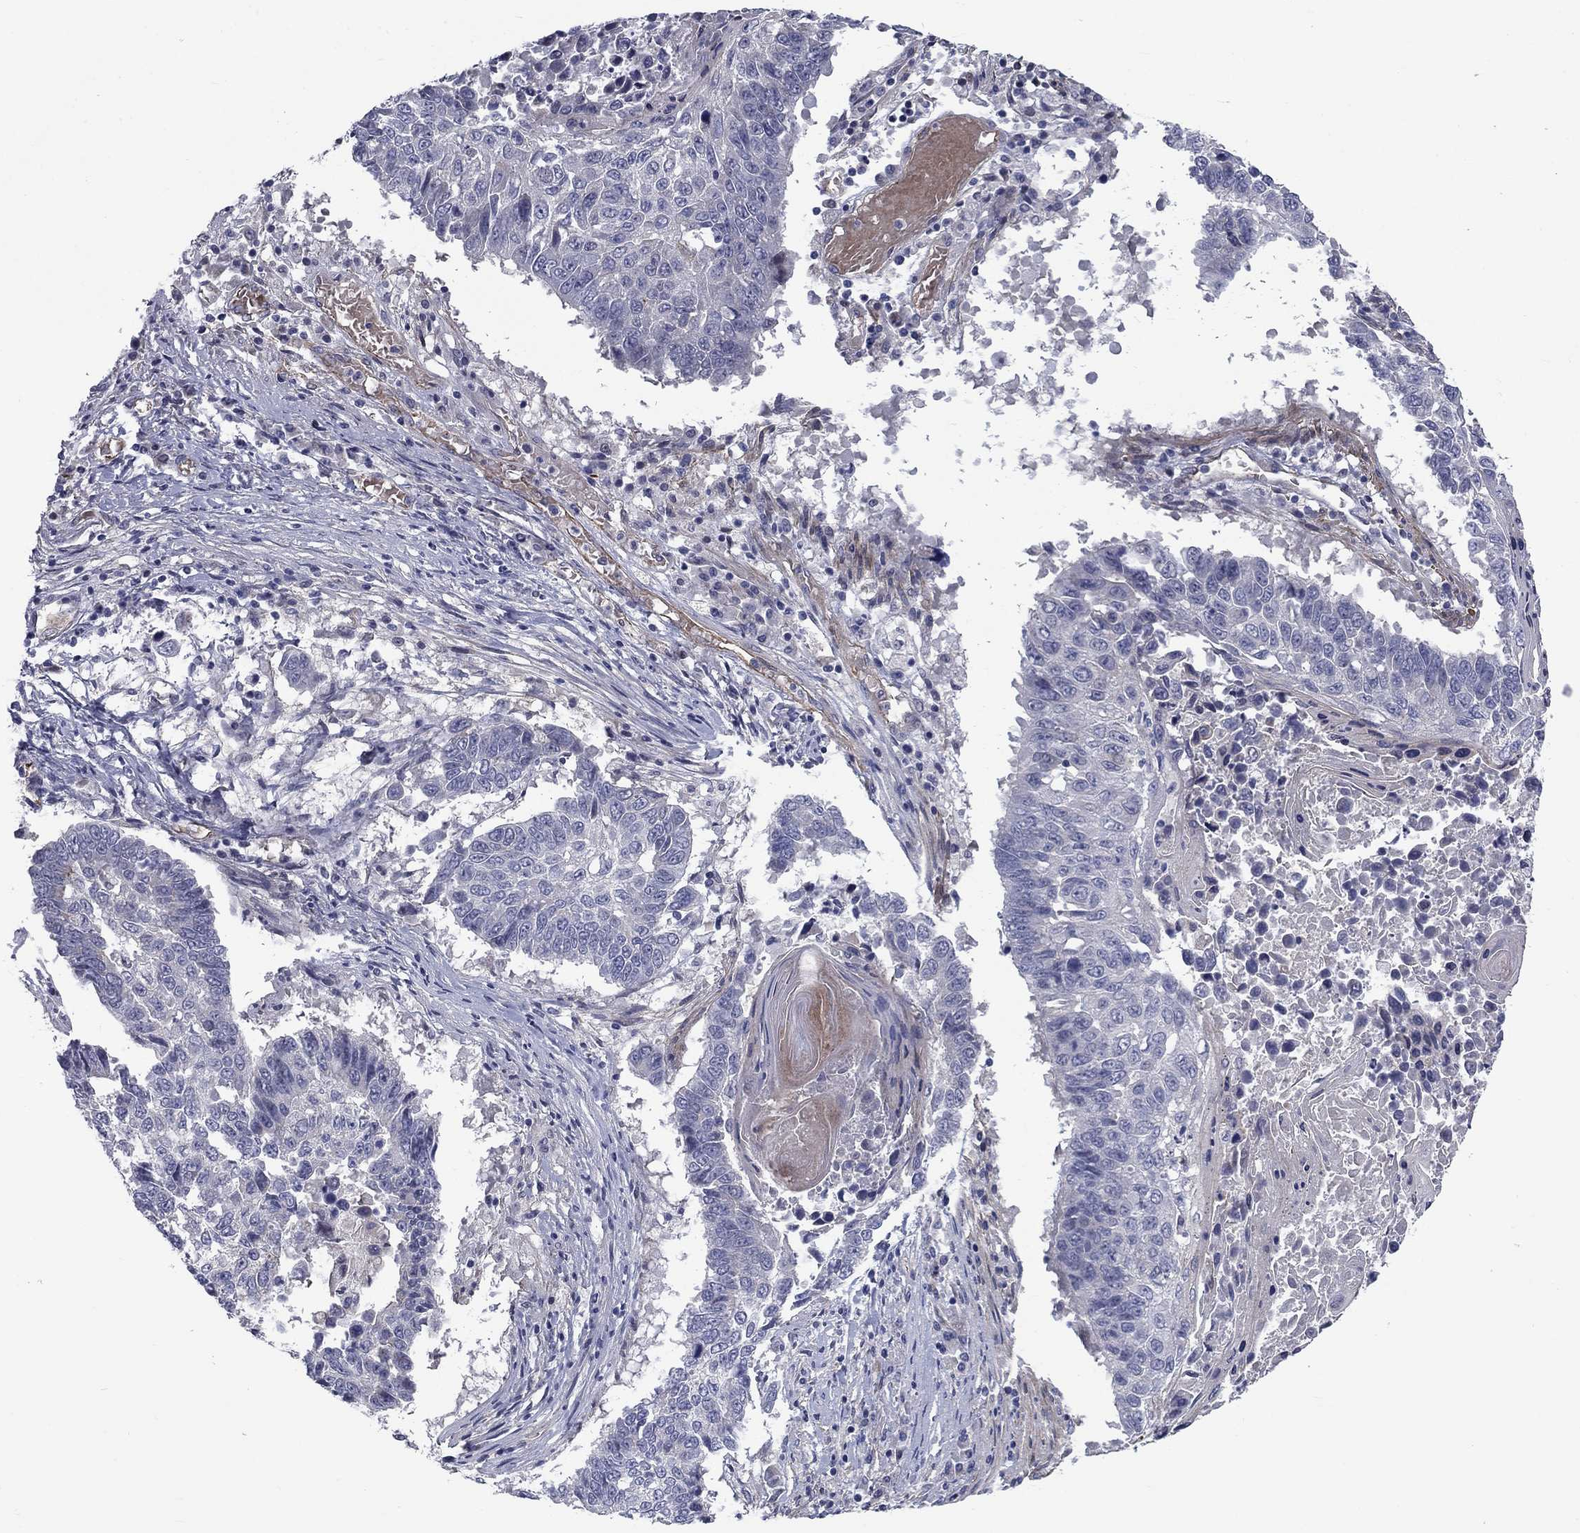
{"staining": {"intensity": "negative", "quantity": "none", "location": "none"}, "tissue": "lung cancer", "cell_type": "Tumor cells", "image_type": "cancer", "snomed": [{"axis": "morphology", "description": "Squamous cell carcinoma, NOS"}, {"axis": "topography", "description": "Lung"}], "caption": "Tumor cells are negative for brown protein staining in lung squamous cell carcinoma.", "gene": "SLC1A1", "patient": {"sex": "male", "age": 73}}